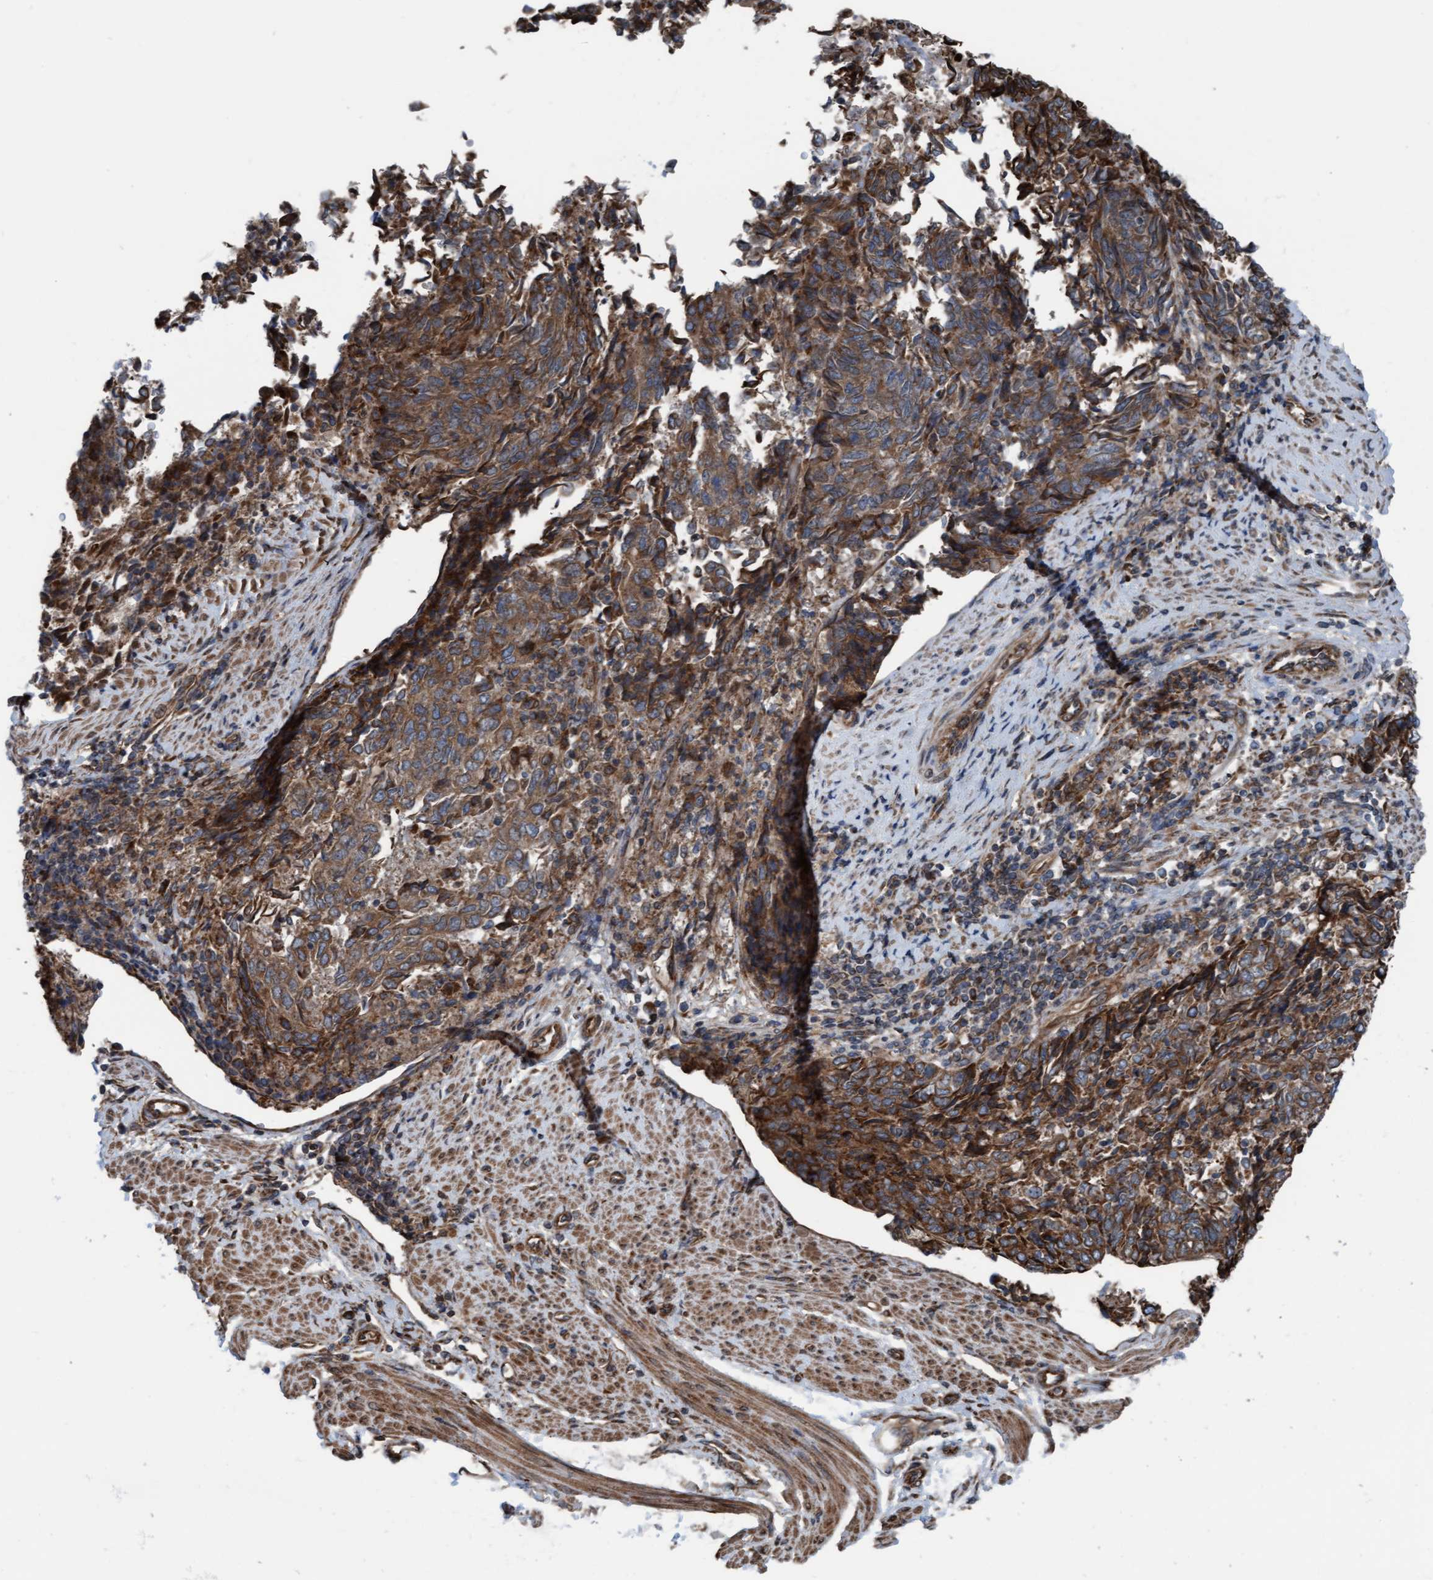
{"staining": {"intensity": "moderate", "quantity": ">75%", "location": "cytoplasmic/membranous"}, "tissue": "endometrial cancer", "cell_type": "Tumor cells", "image_type": "cancer", "snomed": [{"axis": "morphology", "description": "Adenocarcinoma, NOS"}, {"axis": "topography", "description": "Endometrium"}], "caption": "Protein expression analysis of endometrial cancer demonstrates moderate cytoplasmic/membranous staining in approximately >75% of tumor cells.", "gene": "RAP1GAP2", "patient": {"sex": "female", "age": 80}}